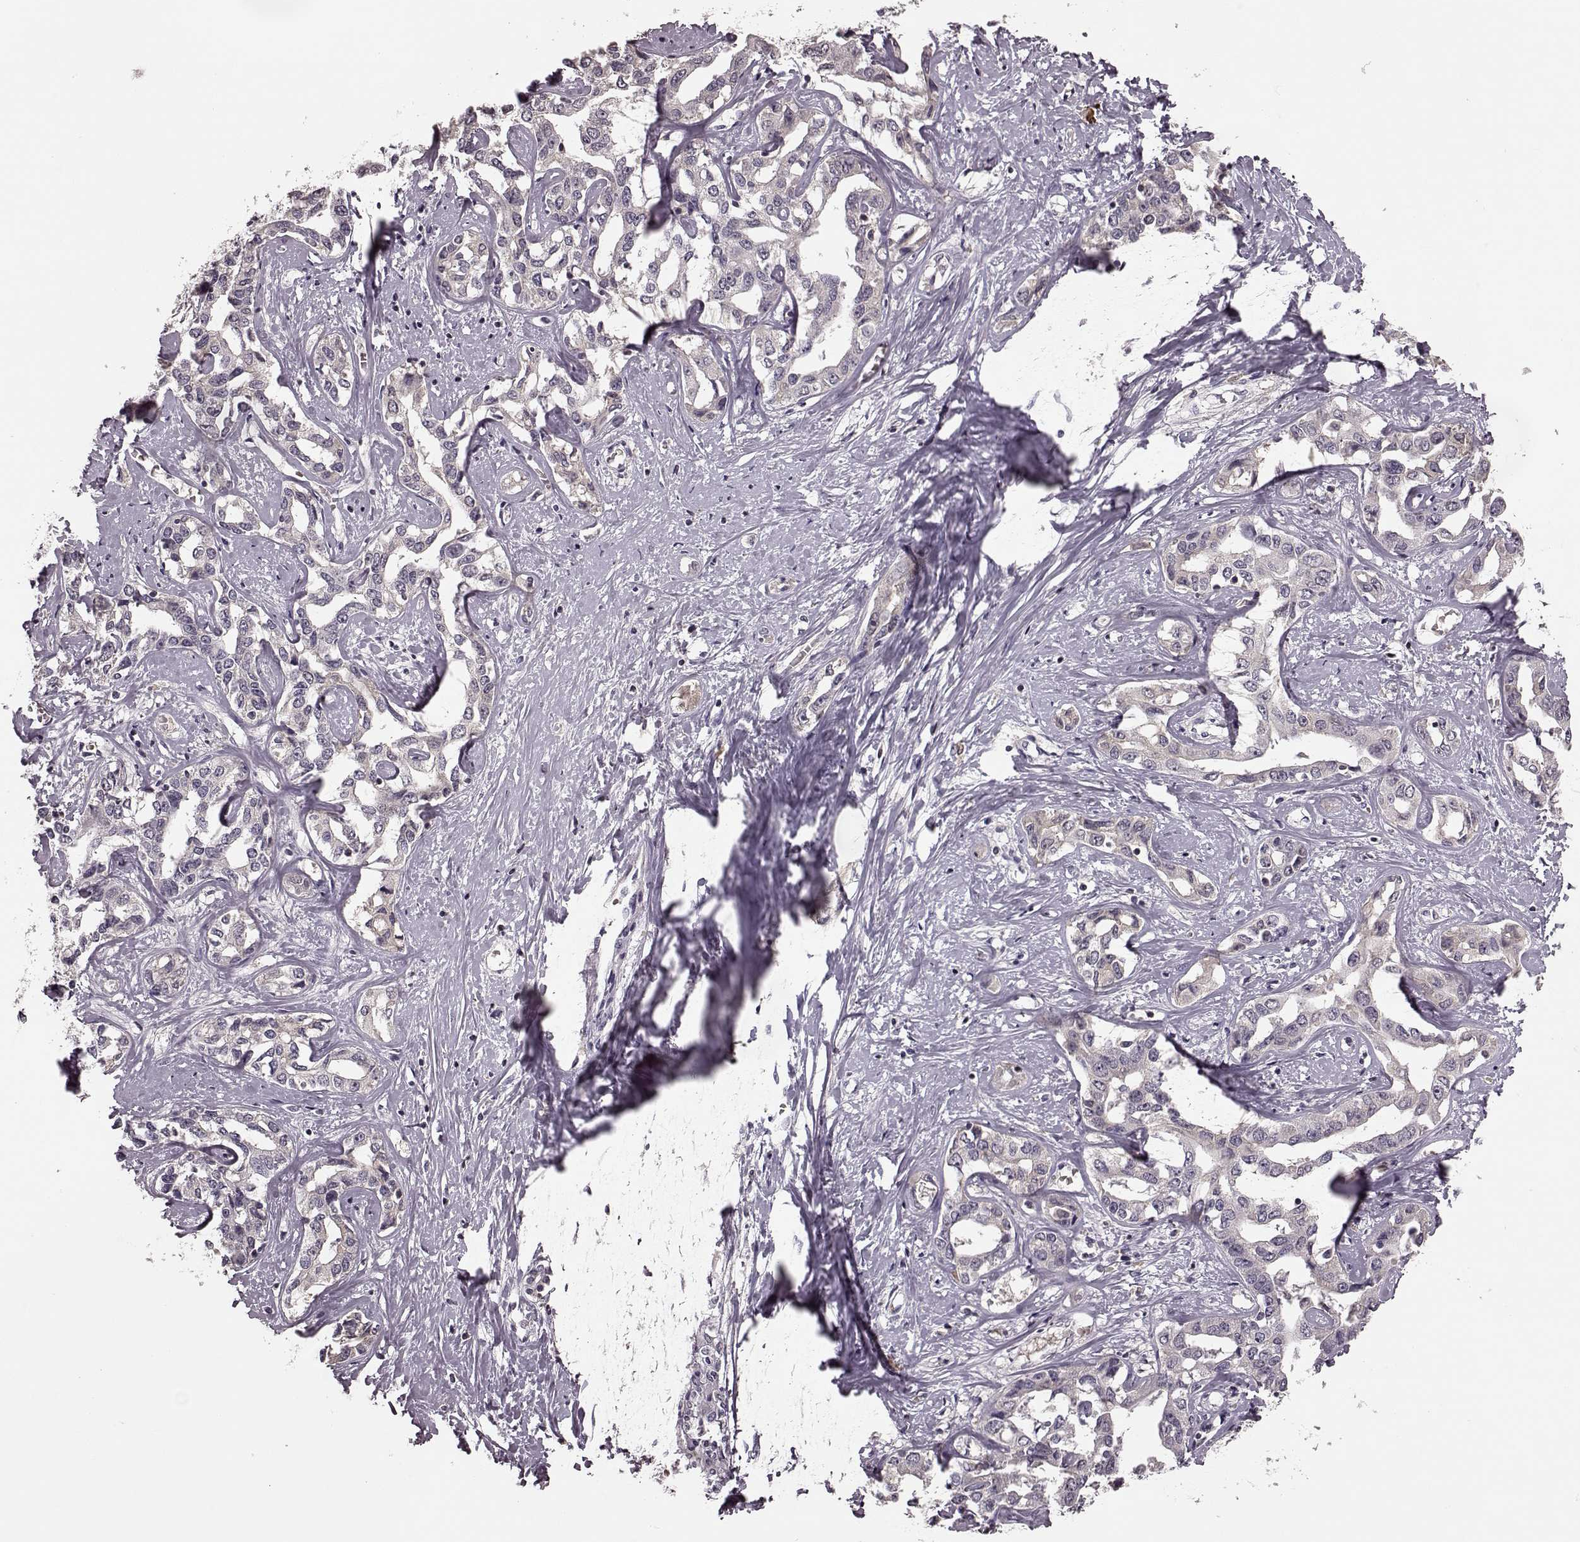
{"staining": {"intensity": "negative", "quantity": "none", "location": "none"}, "tissue": "liver cancer", "cell_type": "Tumor cells", "image_type": "cancer", "snomed": [{"axis": "morphology", "description": "Cholangiocarcinoma"}, {"axis": "topography", "description": "Liver"}], "caption": "DAB (3,3'-diaminobenzidine) immunohistochemical staining of cholangiocarcinoma (liver) displays no significant positivity in tumor cells. (Stains: DAB (3,3'-diaminobenzidine) IHC with hematoxylin counter stain, Microscopy: brightfield microscopy at high magnification).", "gene": "NRL", "patient": {"sex": "male", "age": 59}}